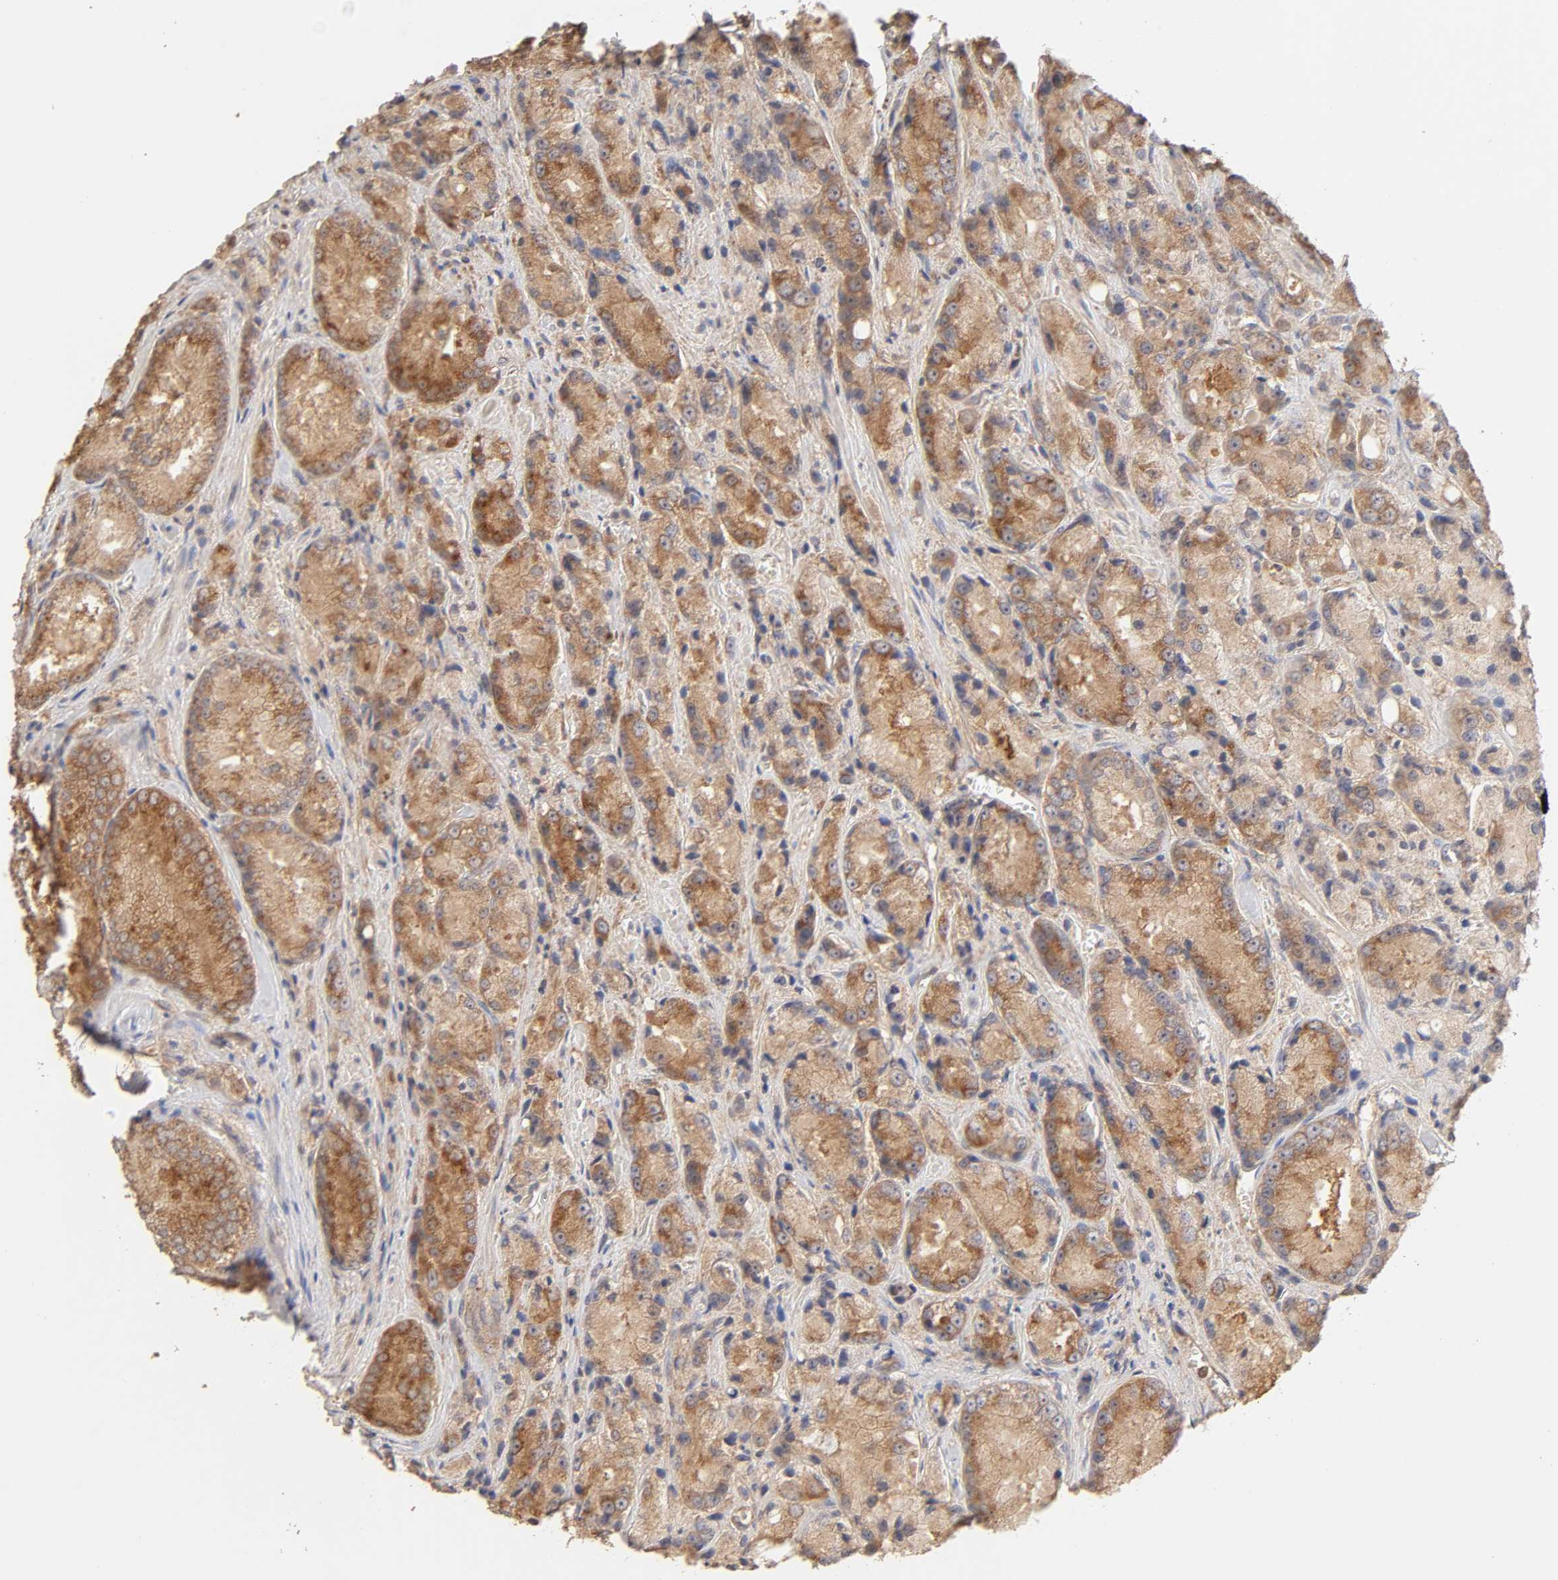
{"staining": {"intensity": "moderate", "quantity": ">75%", "location": "cytoplasmic/membranous"}, "tissue": "prostate cancer", "cell_type": "Tumor cells", "image_type": "cancer", "snomed": [{"axis": "morphology", "description": "Adenocarcinoma, Low grade"}, {"axis": "topography", "description": "Prostate"}], "caption": "This micrograph demonstrates IHC staining of human adenocarcinoma (low-grade) (prostate), with medium moderate cytoplasmic/membranous staining in about >75% of tumor cells.", "gene": "AP1G2", "patient": {"sex": "male", "age": 64}}